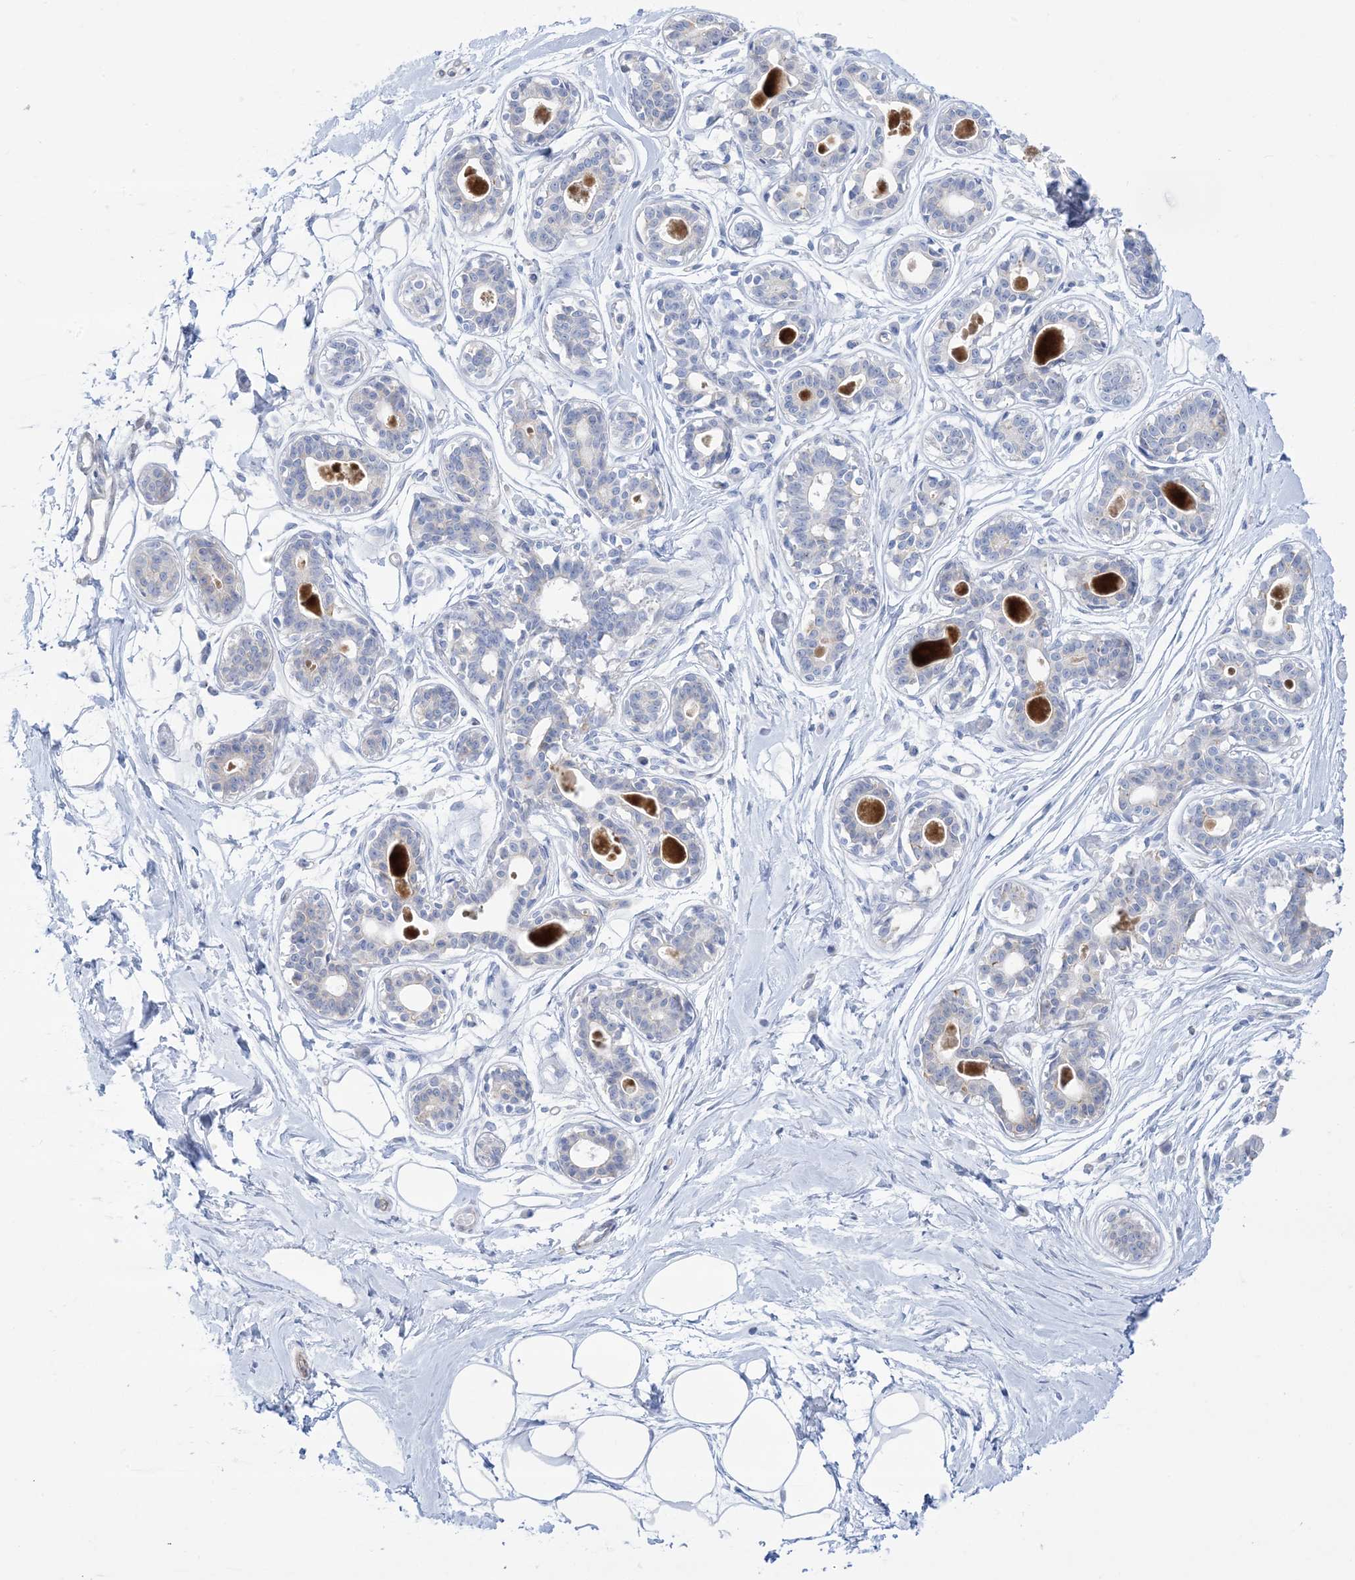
{"staining": {"intensity": "negative", "quantity": "none", "location": "none"}, "tissue": "breast", "cell_type": "Adipocytes", "image_type": "normal", "snomed": [{"axis": "morphology", "description": "Normal tissue, NOS"}, {"axis": "topography", "description": "Breast"}], "caption": "IHC photomicrograph of unremarkable breast stained for a protein (brown), which reveals no positivity in adipocytes.", "gene": "ATP11C", "patient": {"sex": "female", "age": 45}}